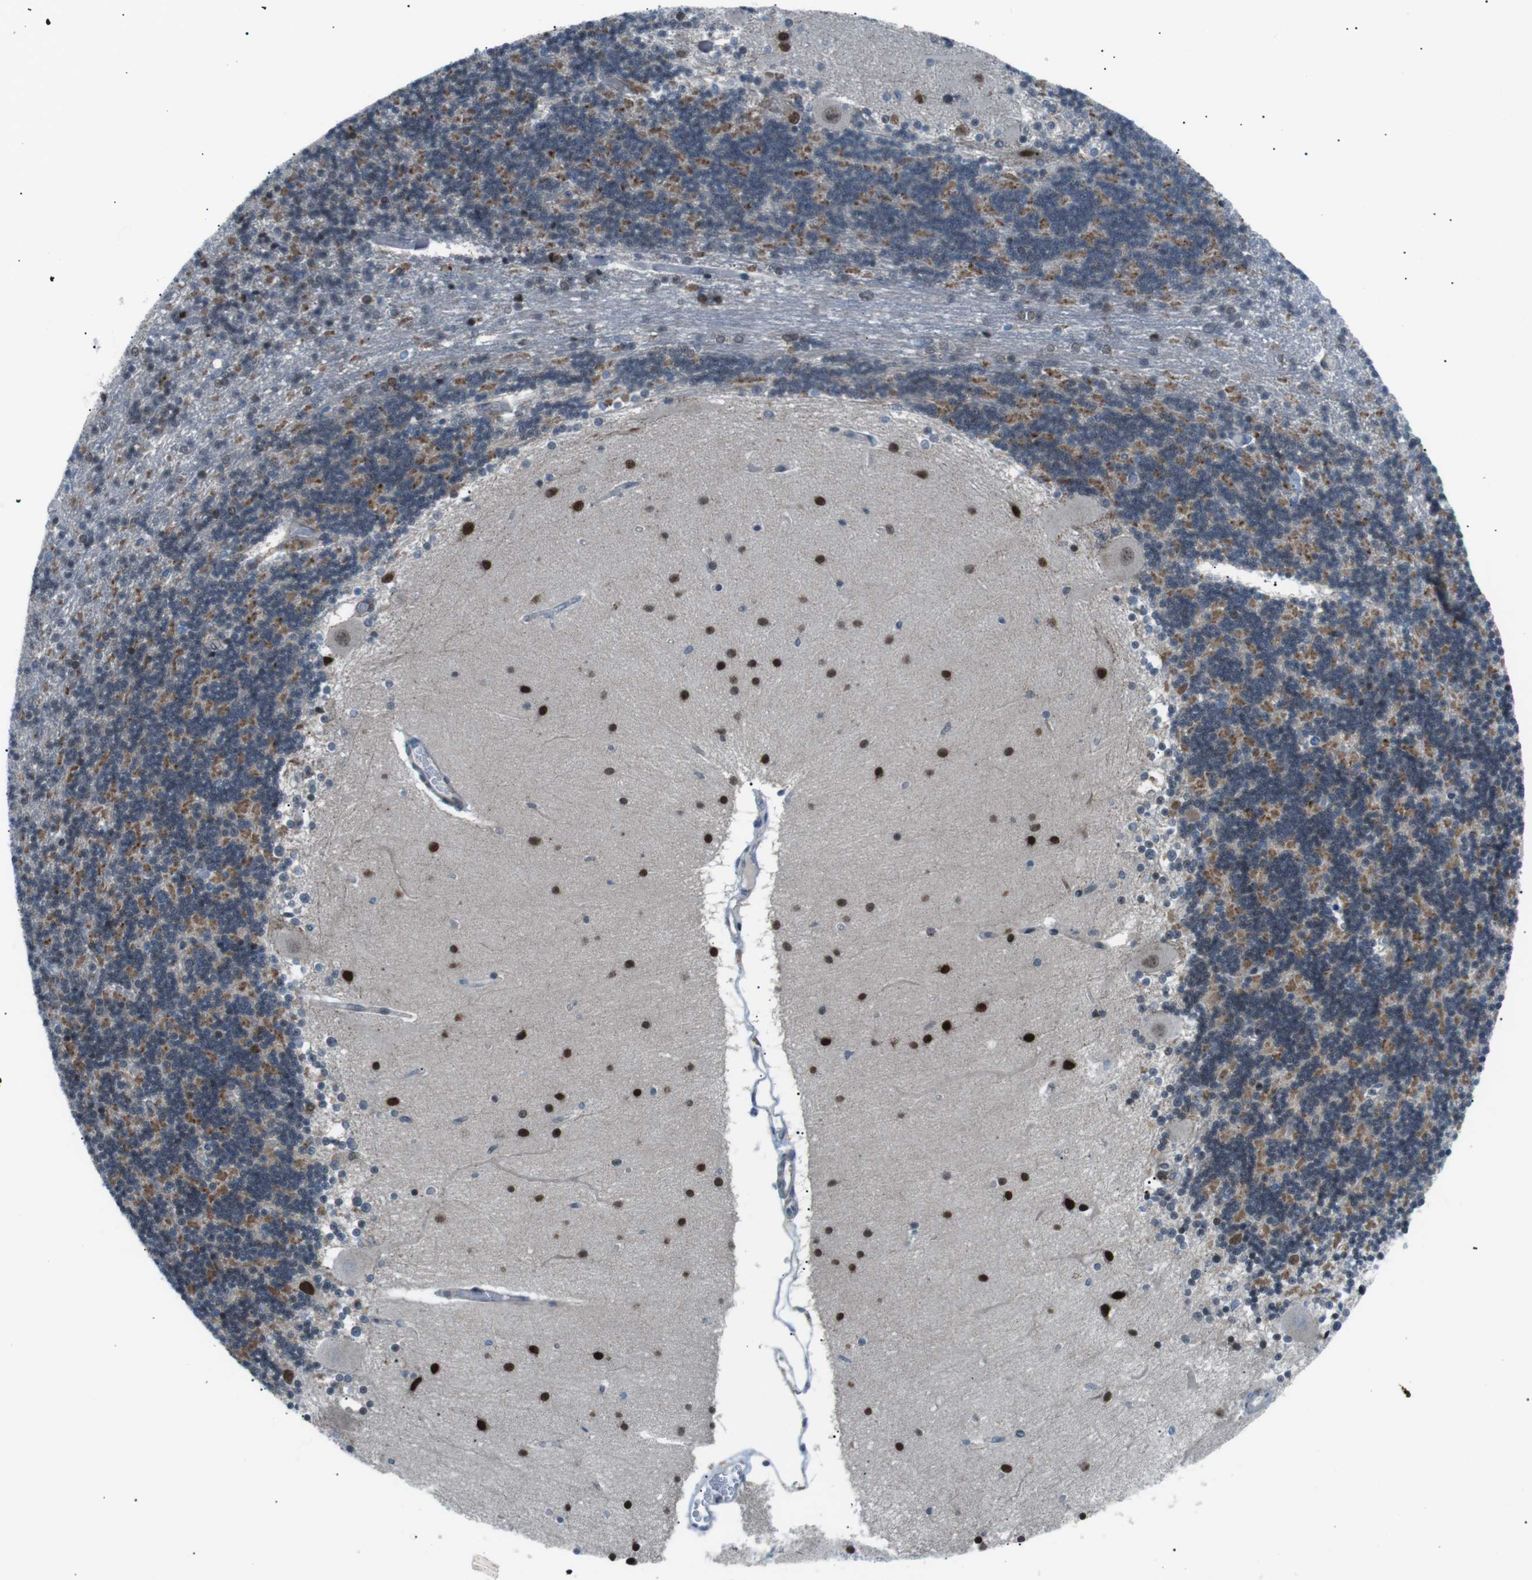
{"staining": {"intensity": "moderate", "quantity": "25%-75%", "location": "cytoplasmic/membranous,nuclear"}, "tissue": "cerebellum", "cell_type": "Cells in granular layer", "image_type": "normal", "snomed": [{"axis": "morphology", "description": "Normal tissue, NOS"}, {"axis": "topography", "description": "Cerebellum"}], "caption": "Immunohistochemistry photomicrograph of normal cerebellum: human cerebellum stained using immunohistochemistry displays medium levels of moderate protein expression localized specifically in the cytoplasmic/membranous,nuclear of cells in granular layer, appearing as a cytoplasmic/membranous,nuclear brown color.", "gene": "ARID5B", "patient": {"sex": "female", "age": 54}}